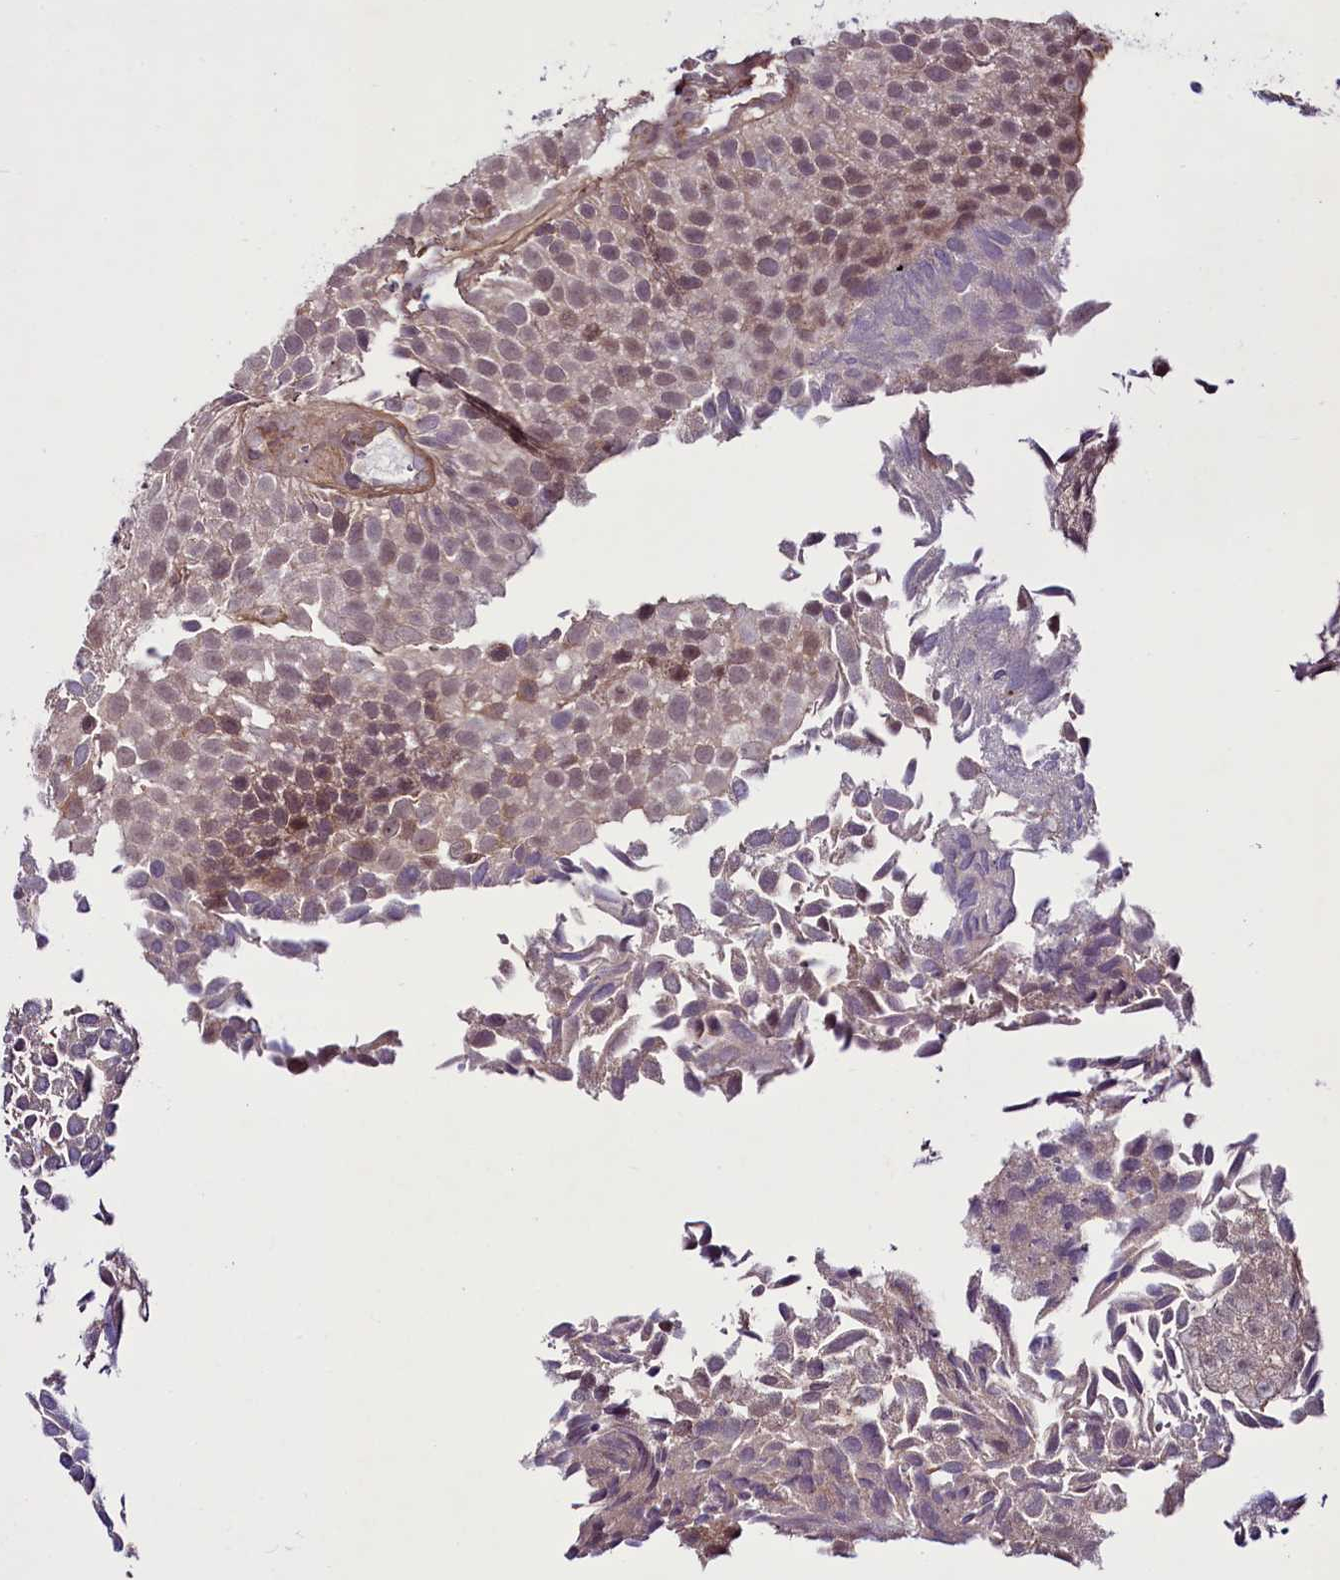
{"staining": {"intensity": "moderate", "quantity": "25%-75%", "location": "nuclear"}, "tissue": "urothelial cancer", "cell_type": "Tumor cells", "image_type": "cancer", "snomed": [{"axis": "morphology", "description": "Urothelial carcinoma, Low grade"}, {"axis": "topography", "description": "Urinary bladder"}], "caption": "There is medium levels of moderate nuclear expression in tumor cells of urothelial cancer, as demonstrated by immunohistochemical staining (brown color).", "gene": "RSBN1", "patient": {"sex": "male", "age": 89}}